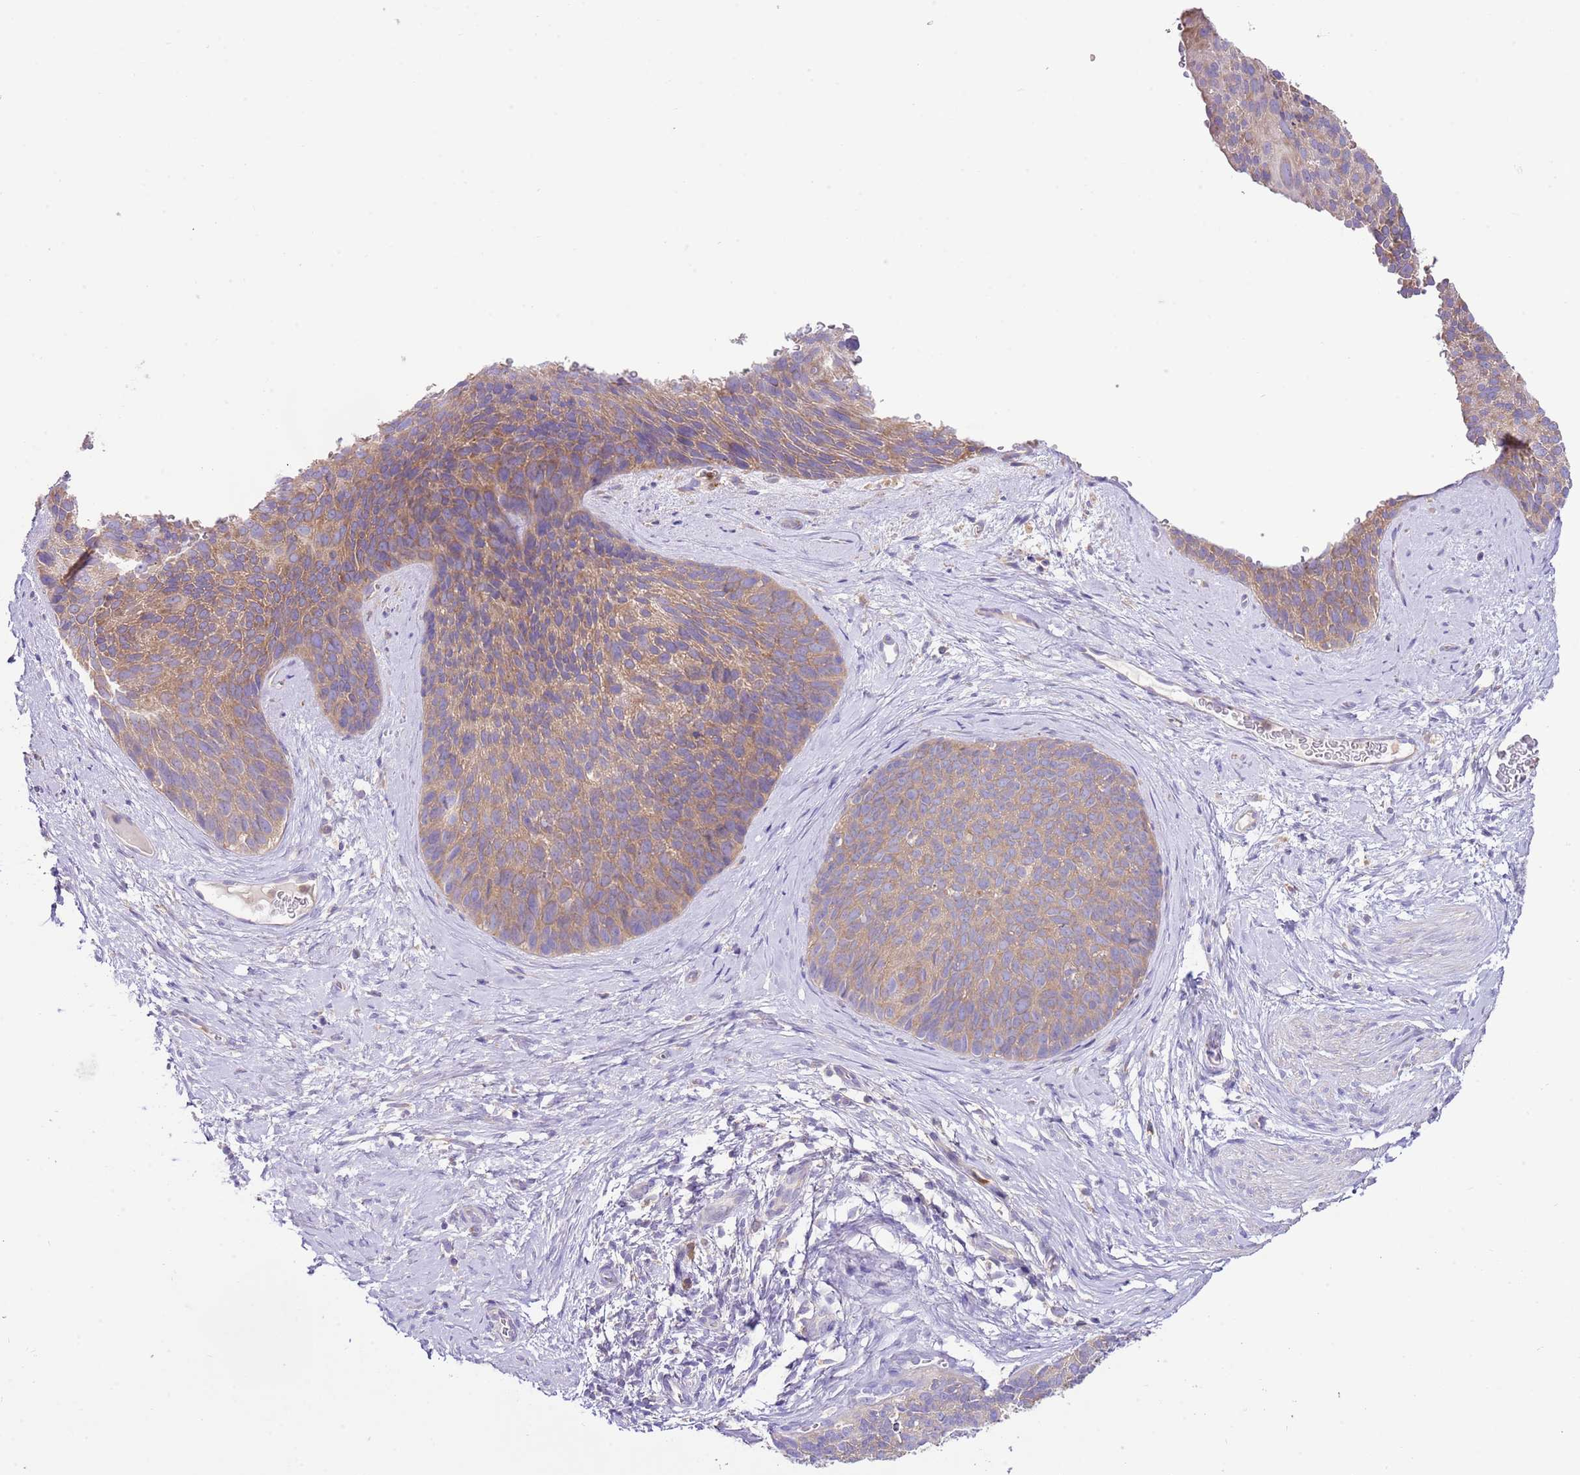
{"staining": {"intensity": "moderate", "quantity": ">75%", "location": "cytoplasmic/membranous"}, "tissue": "cervical cancer", "cell_type": "Tumor cells", "image_type": "cancer", "snomed": [{"axis": "morphology", "description": "Squamous cell carcinoma, NOS"}, {"axis": "topography", "description": "Cervix"}], "caption": "Cervical squamous cell carcinoma stained with DAB (3,3'-diaminobenzidine) IHC reveals medium levels of moderate cytoplasmic/membranous staining in about >75% of tumor cells.", "gene": "RPS10", "patient": {"sex": "female", "age": 80}}